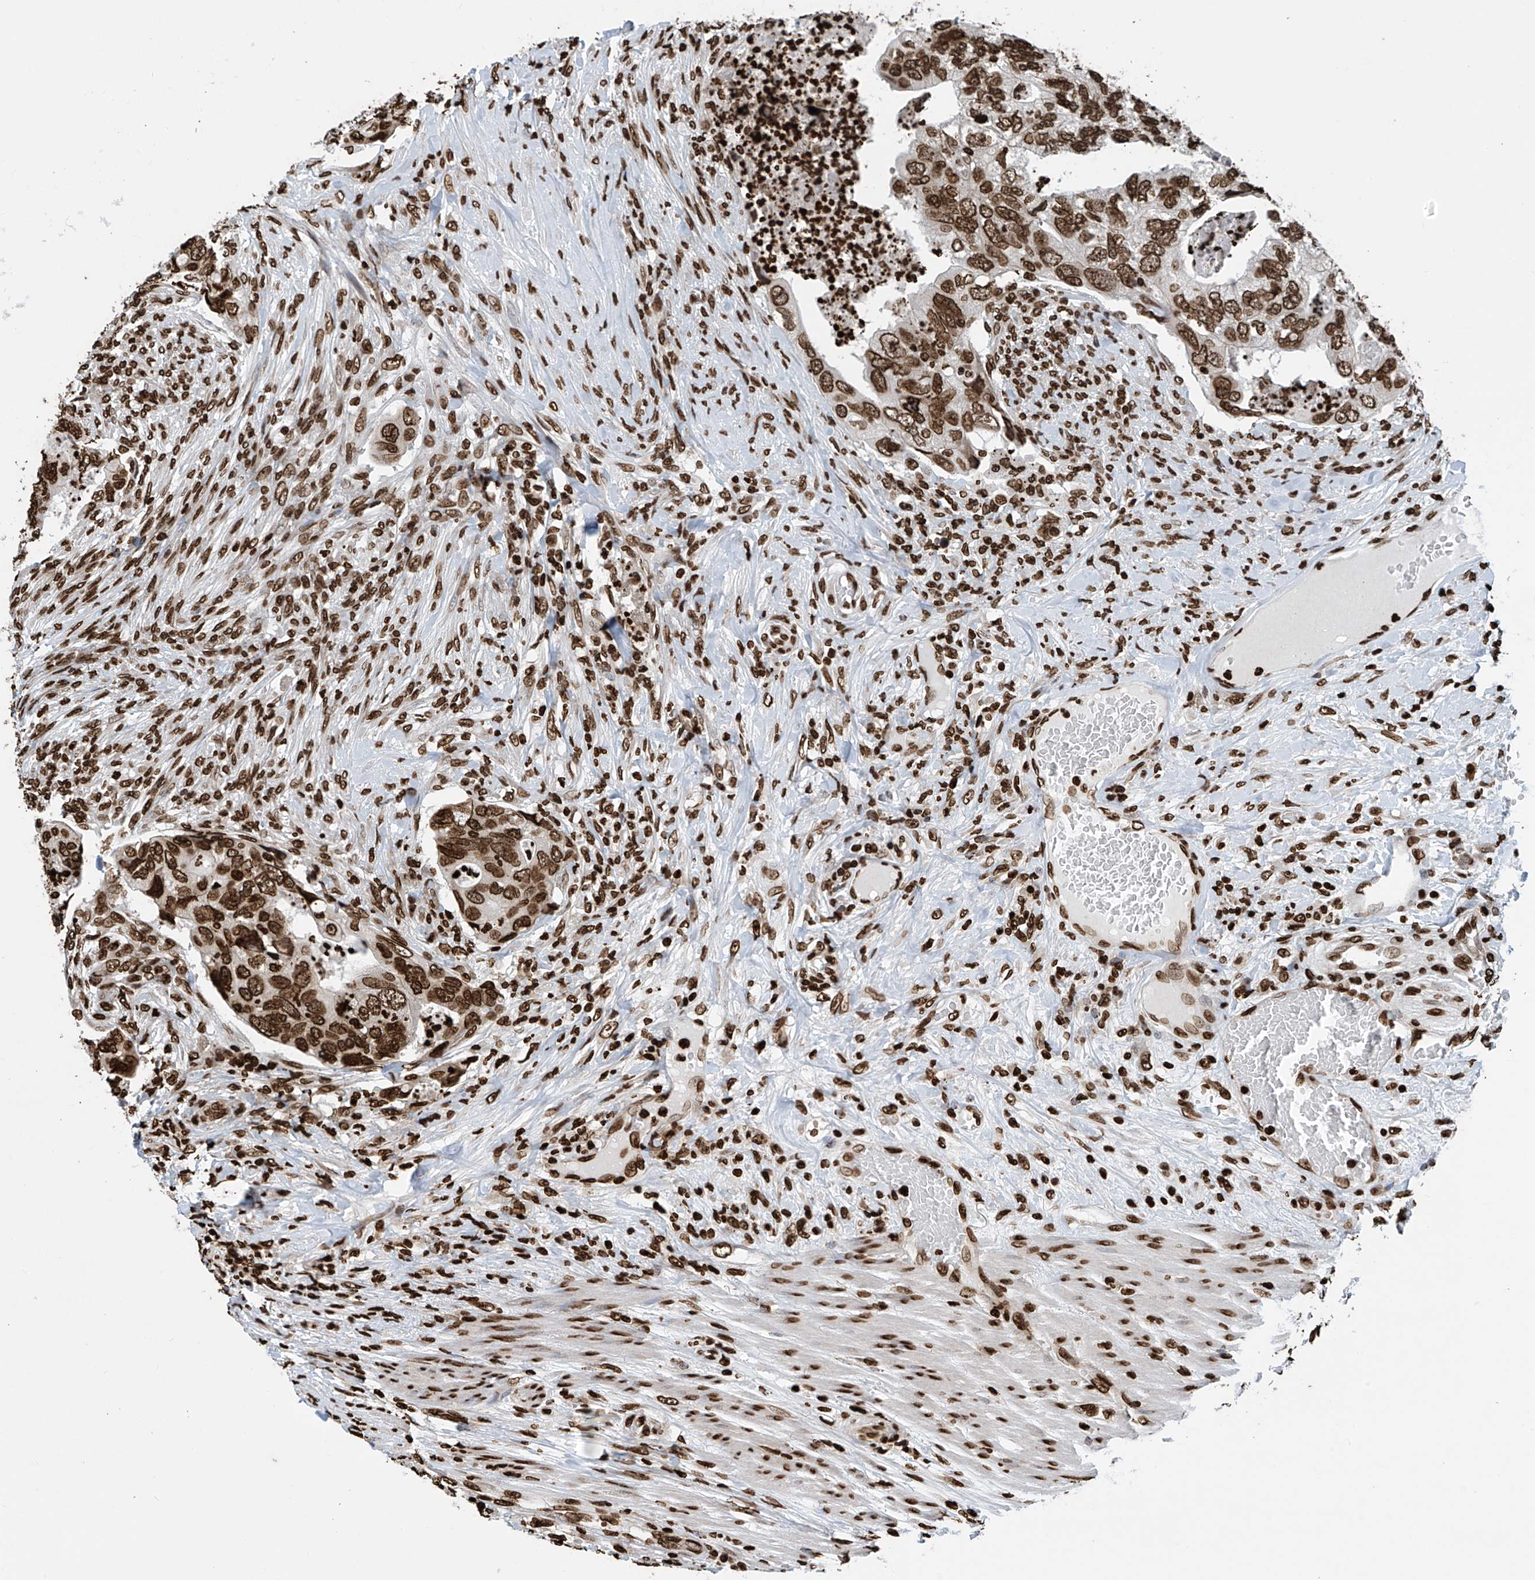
{"staining": {"intensity": "strong", "quantity": ">75%", "location": "nuclear"}, "tissue": "colorectal cancer", "cell_type": "Tumor cells", "image_type": "cancer", "snomed": [{"axis": "morphology", "description": "Adenocarcinoma, NOS"}, {"axis": "topography", "description": "Rectum"}], "caption": "Immunohistochemical staining of adenocarcinoma (colorectal) reveals high levels of strong nuclear staining in about >75% of tumor cells.", "gene": "DPPA2", "patient": {"sex": "male", "age": 63}}